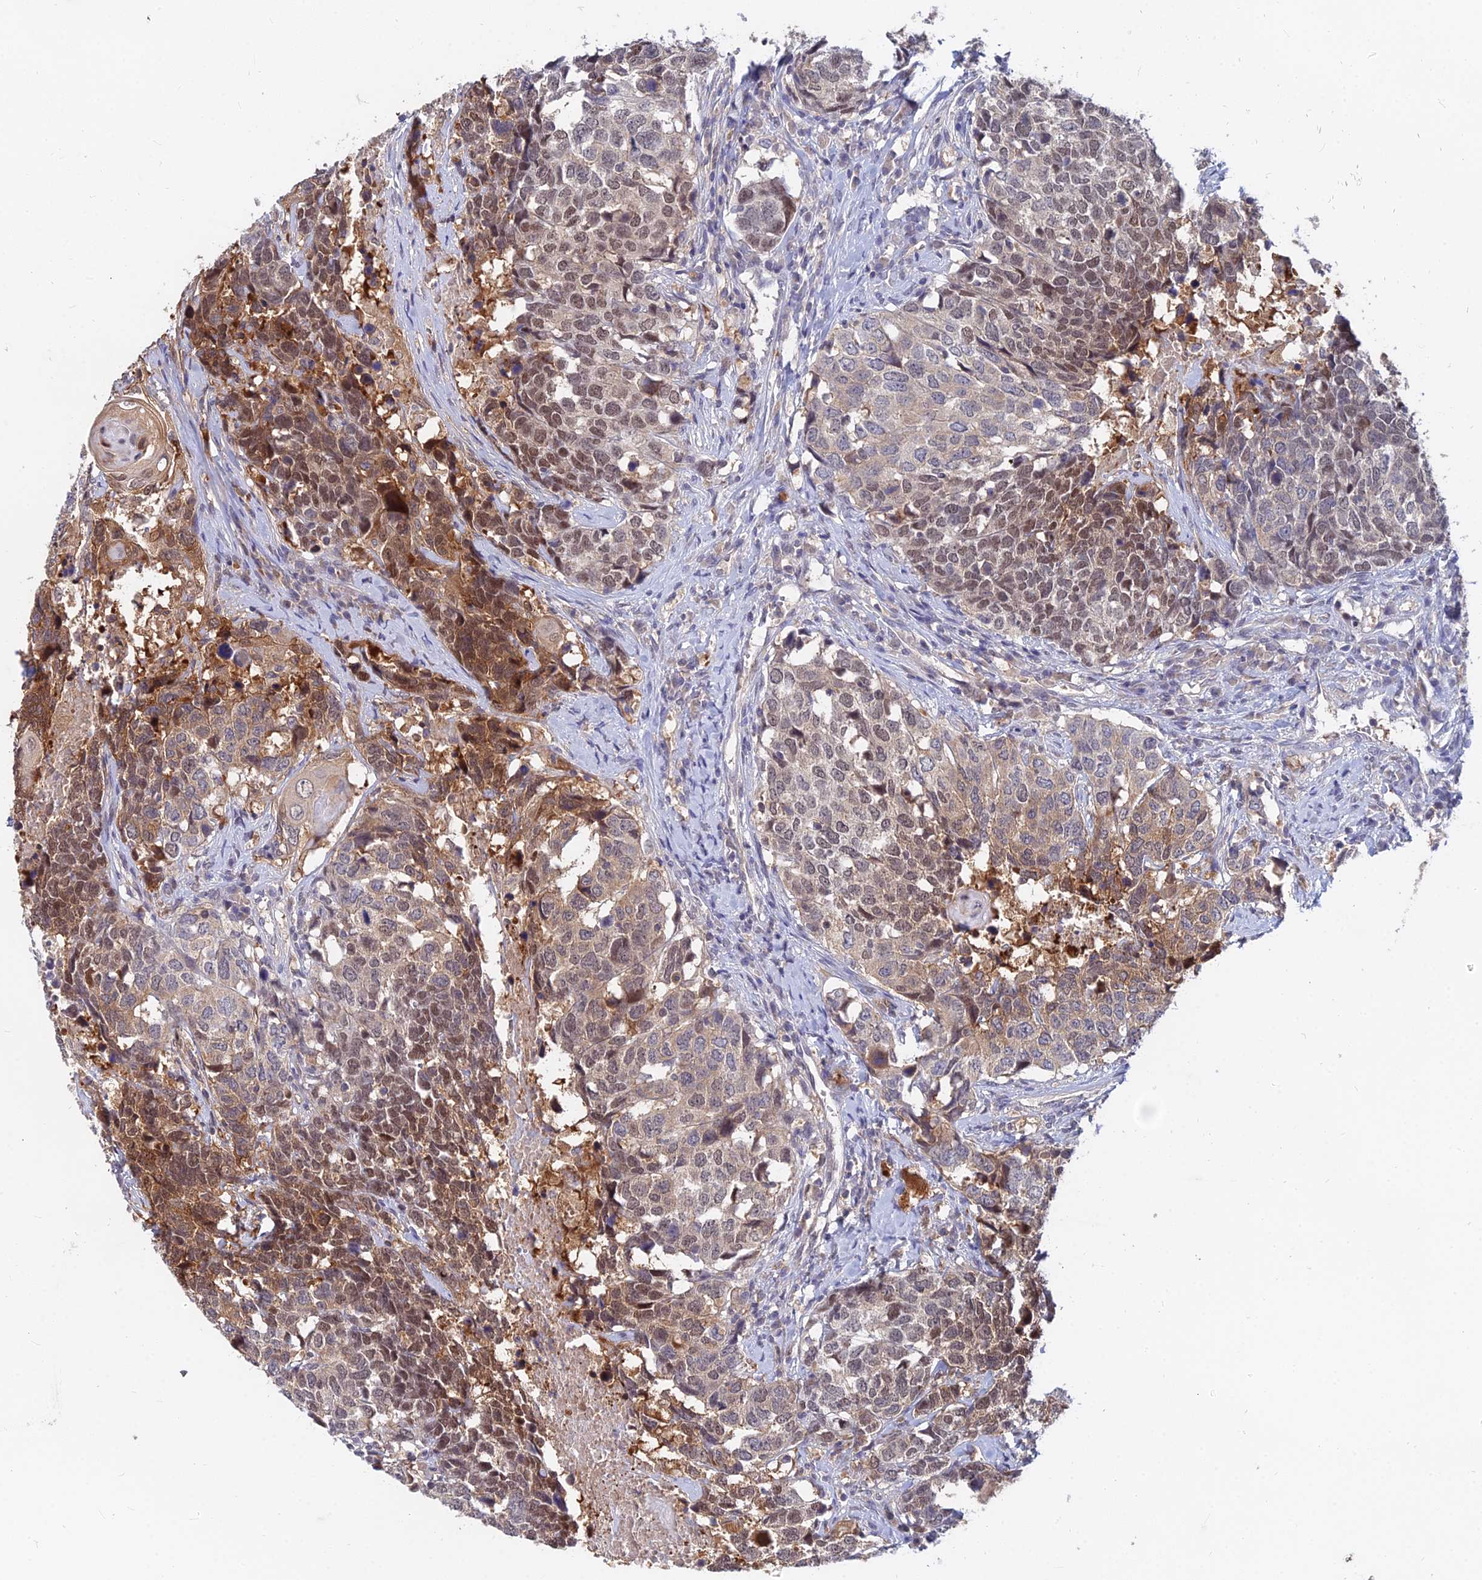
{"staining": {"intensity": "moderate", "quantity": ">75%", "location": "cytoplasmic/membranous,nuclear"}, "tissue": "head and neck cancer", "cell_type": "Tumor cells", "image_type": "cancer", "snomed": [{"axis": "morphology", "description": "Squamous cell carcinoma, NOS"}, {"axis": "topography", "description": "Head-Neck"}], "caption": "Protein analysis of head and neck squamous cell carcinoma tissue reveals moderate cytoplasmic/membranous and nuclear positivity in about >75% of tumor cells.", "gene": "B3GALT4", "patient": {"sex": "male", "age": 66}}